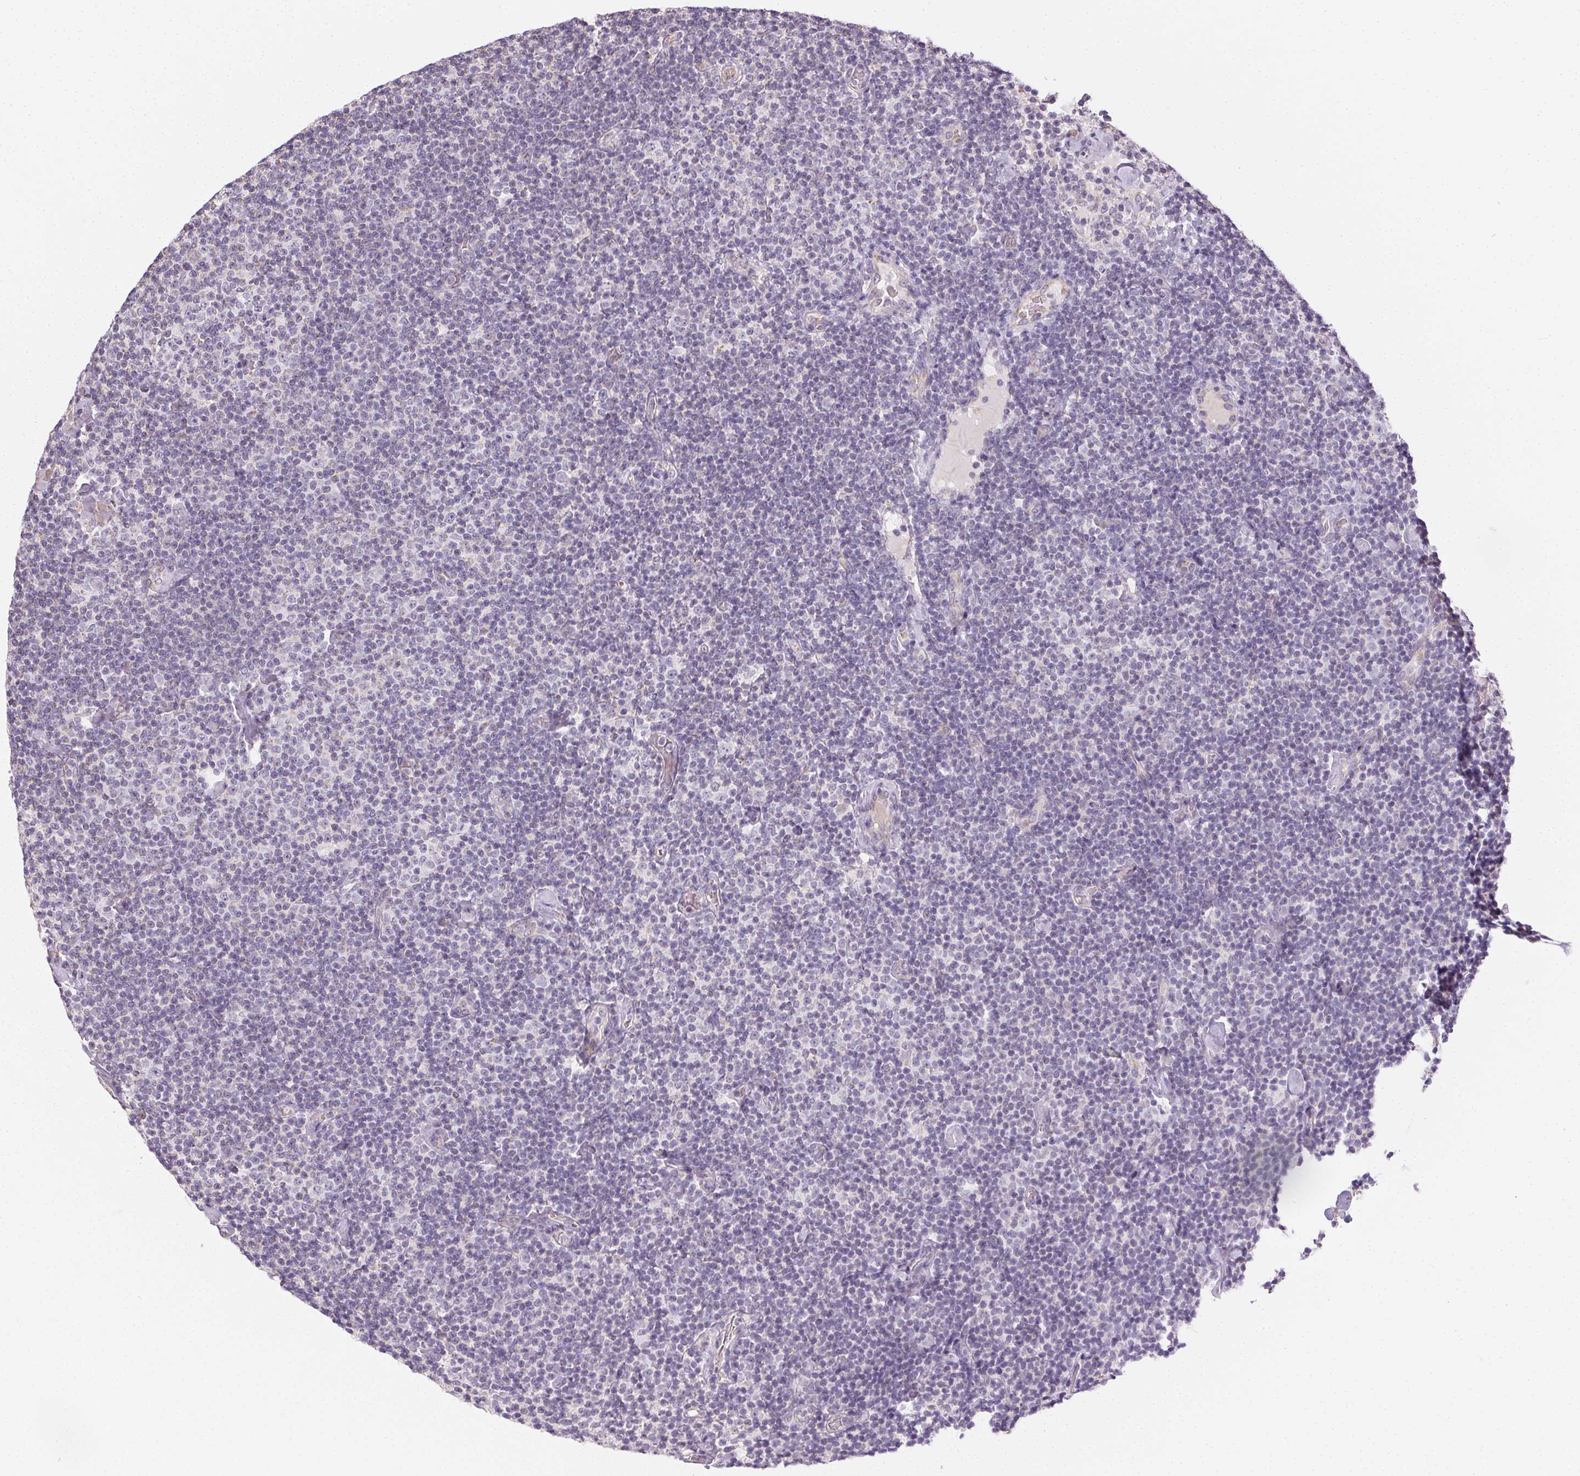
{"staining": {"intensity": "negative", "quantity": "none", "location": "none"}, "tissue": "lymphoma", "cell_type": "Tumor cells", "image_type": "cancer", "snomed": [{"axis": "morphology", "description": "Malignant lymphoma, non-Hodgkin's type, Low grade"}, {"axis": "topography", "description": "Lymph node"}], "caption": "A photomicrograph of human lymphoma is negative for staining in tumor cells.", "gene": "SMYD1", "patient": {"sex": "male", "age": 81}}